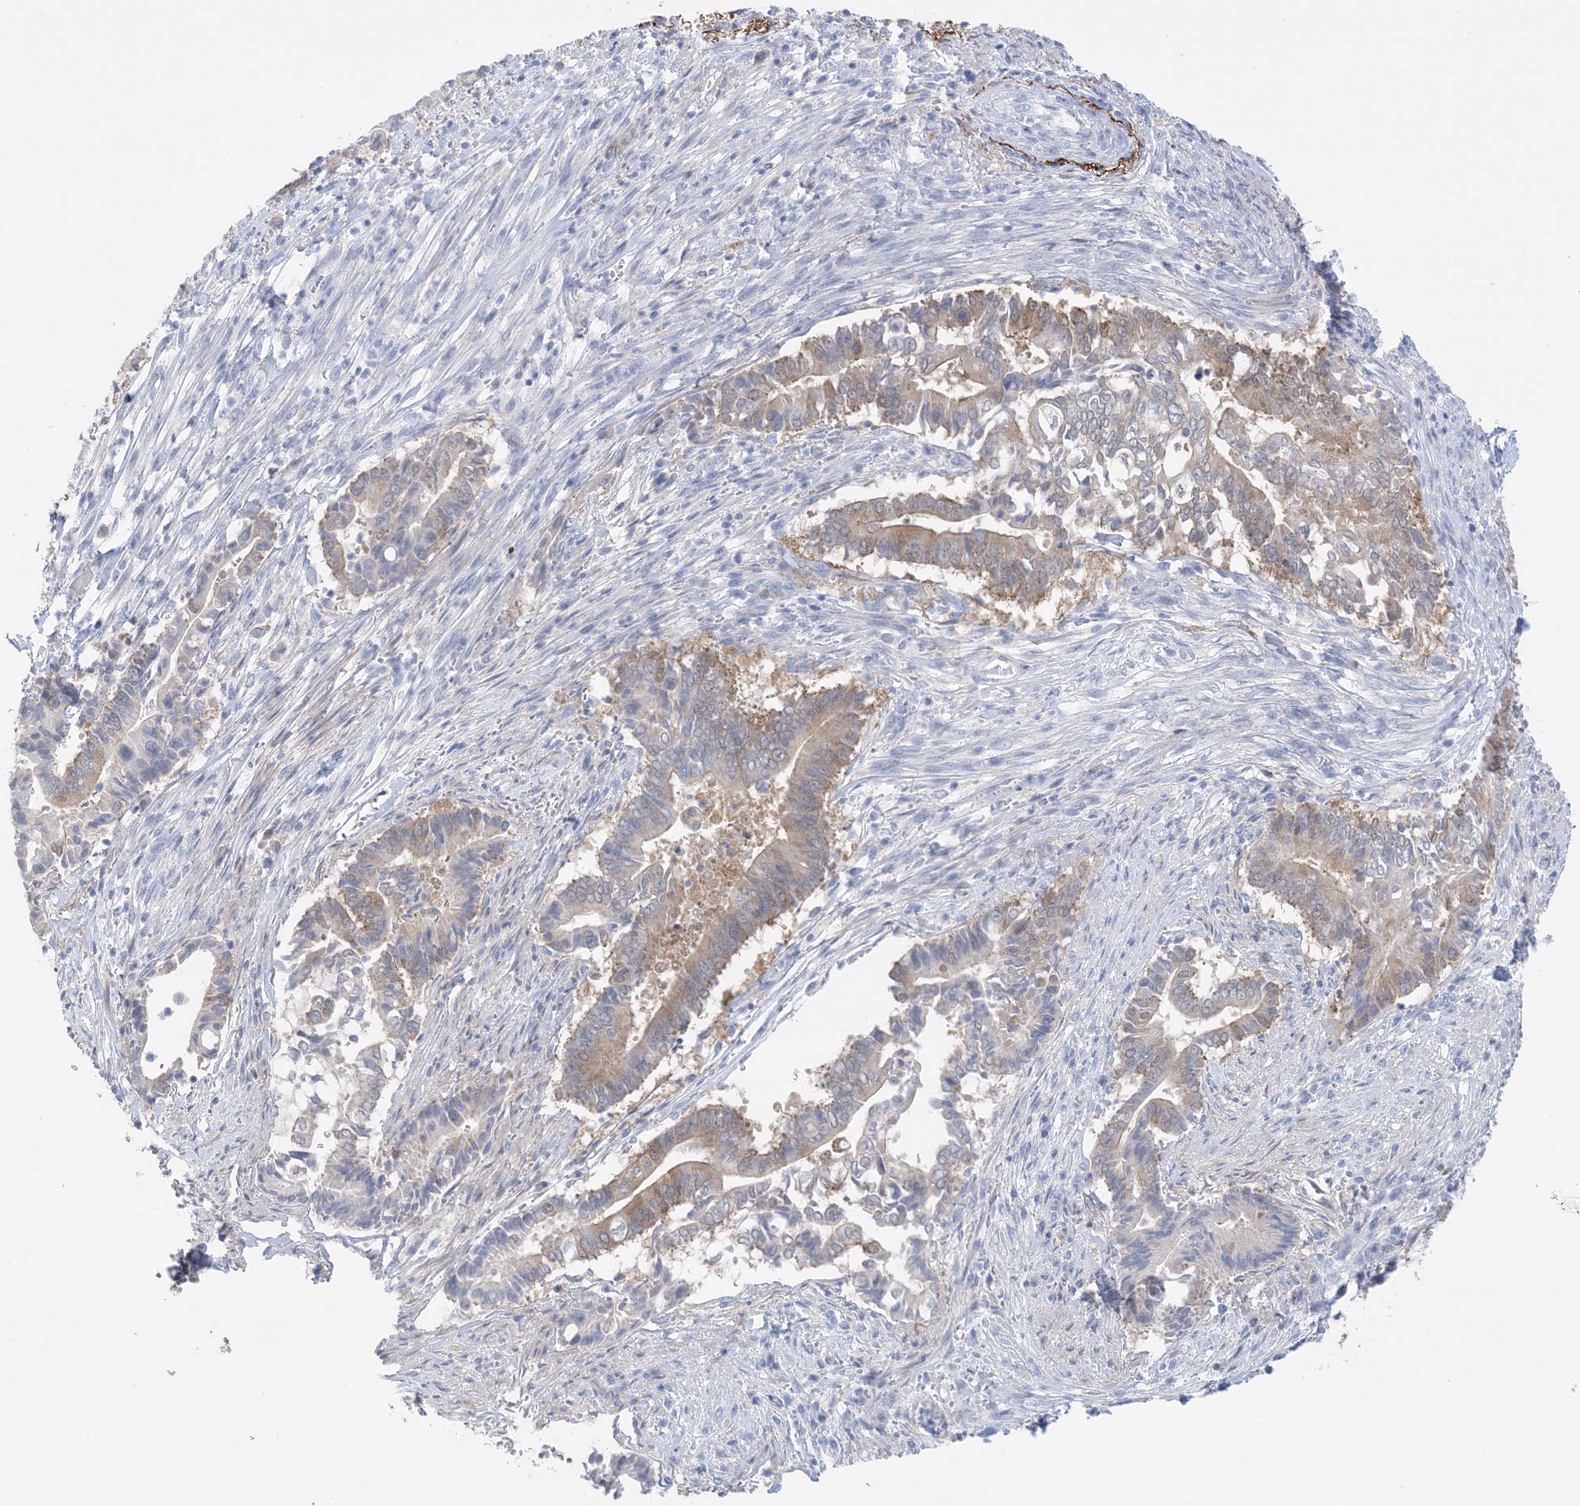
{"staining": {"intensity": "moderate", "quantity": "25%-75%", "location": "cytoplasmic/membranous"}, "tissue": "pancreatic cancer", "cell_type": "Tumor cells", "image_type": "cancer", "snomed": [{"axis": "morphology", "description": "Adenocarcinoma, NOS"}, {"axis": "topography", "description": "Pancreas"}], "caption": "DAB (3,3'-diaminobenzidine) immunohistochemical staining of pancreatic cancer demonstrates moderate cytoplasmic/membranous protein staining in about 25%-75% of tumor cells.", "gene": "SH3YL1", "patient": {"sex": "male", "age": 68}}